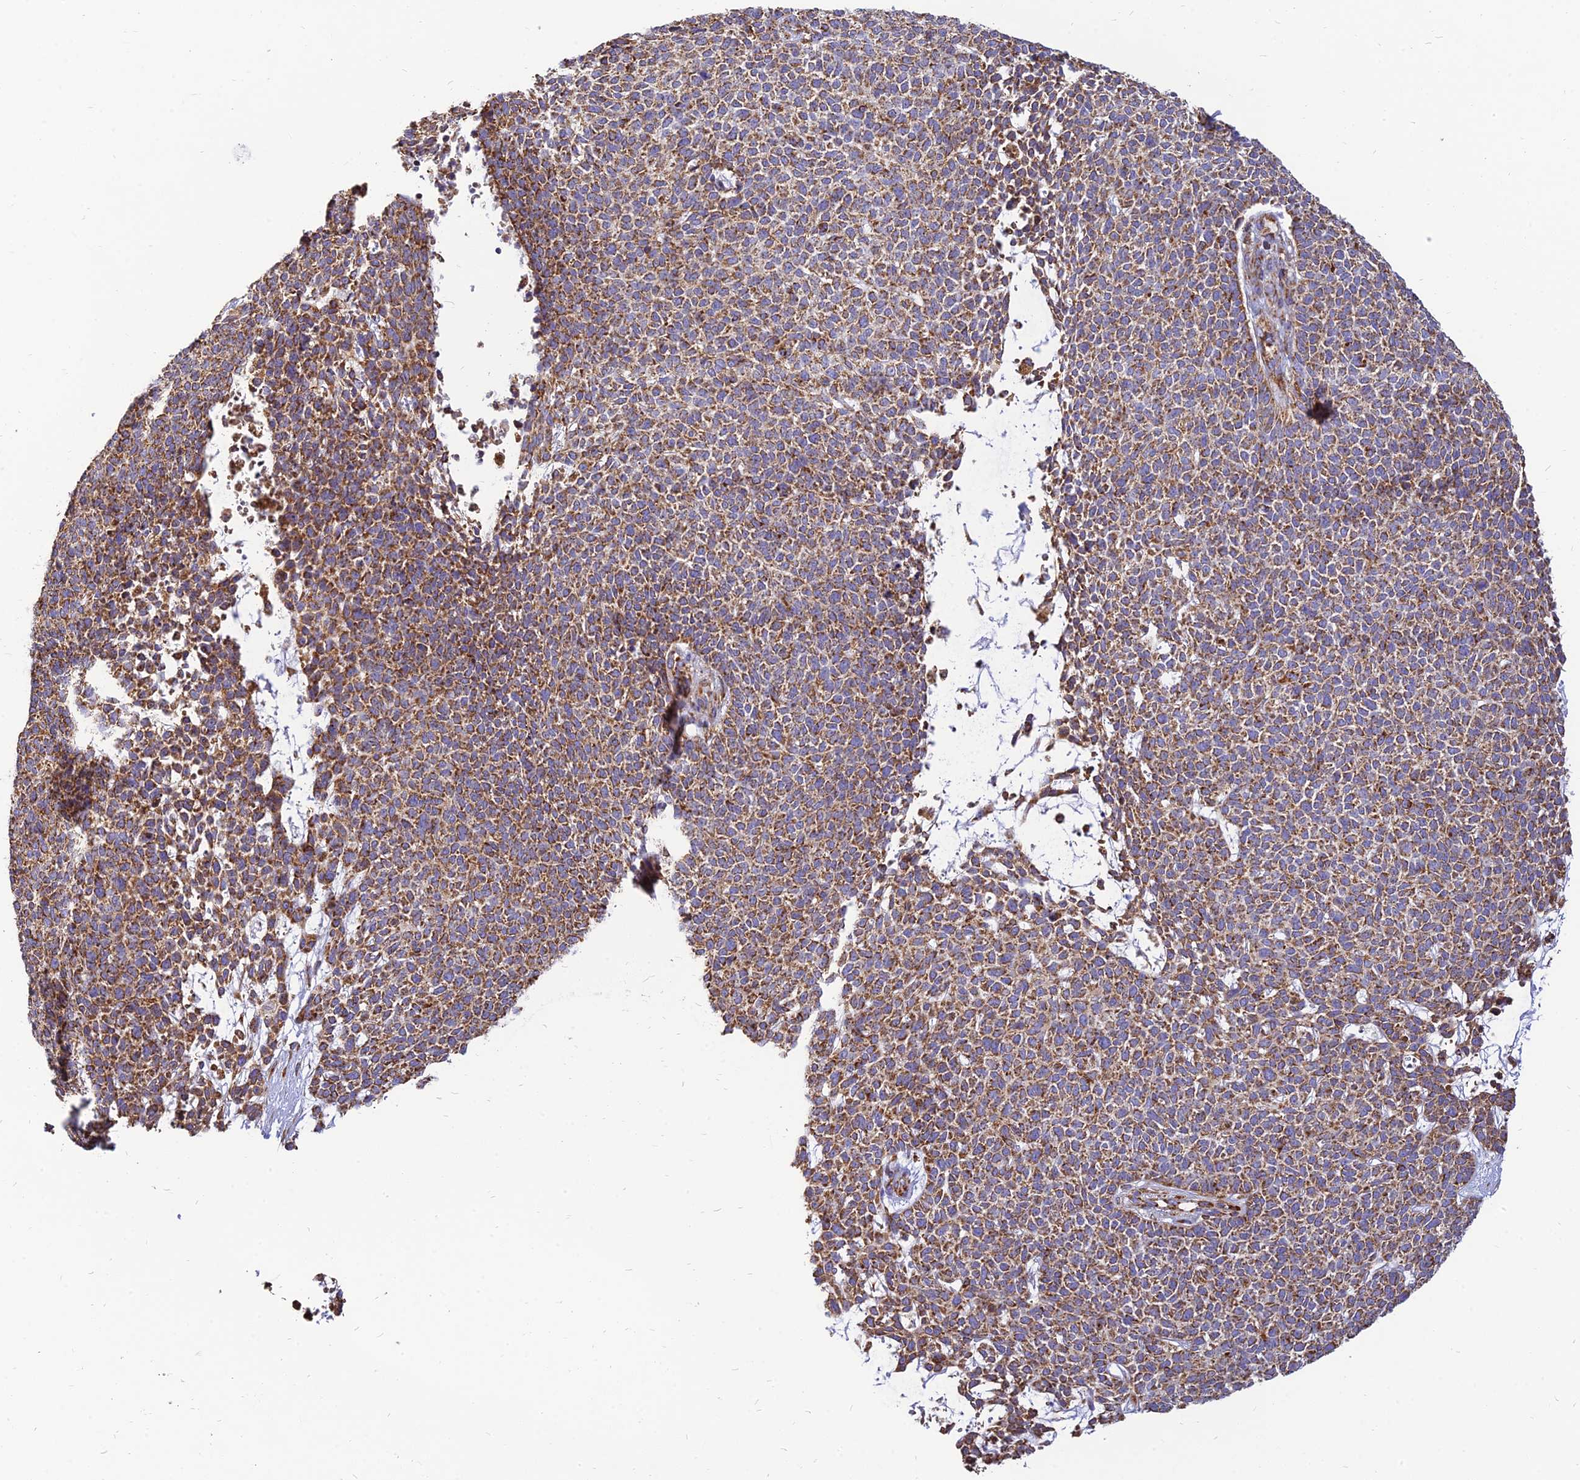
{"staining": {"intensity": "moderate", "quantity": ">75%", "location": "cytoplasmic/membranous"}, "tissue": "skin cancer", "cell_type": "Tumor cells", "image_type": "cancer", "snomed": [{"axis": "morphology", "description": "Basal cell carcinoma"}, {"axis": "topography", "description": "Skin"}], "caption": "Immunohistochemistry photomicrograph of skin cancer stained for a protein (brown), which shows medium levels of moderate cytoplasmic/membranous expression in about >75% of tumor cells.", "gene": "THUMPD2", "patient": {"sex": "female", "age": 84}}